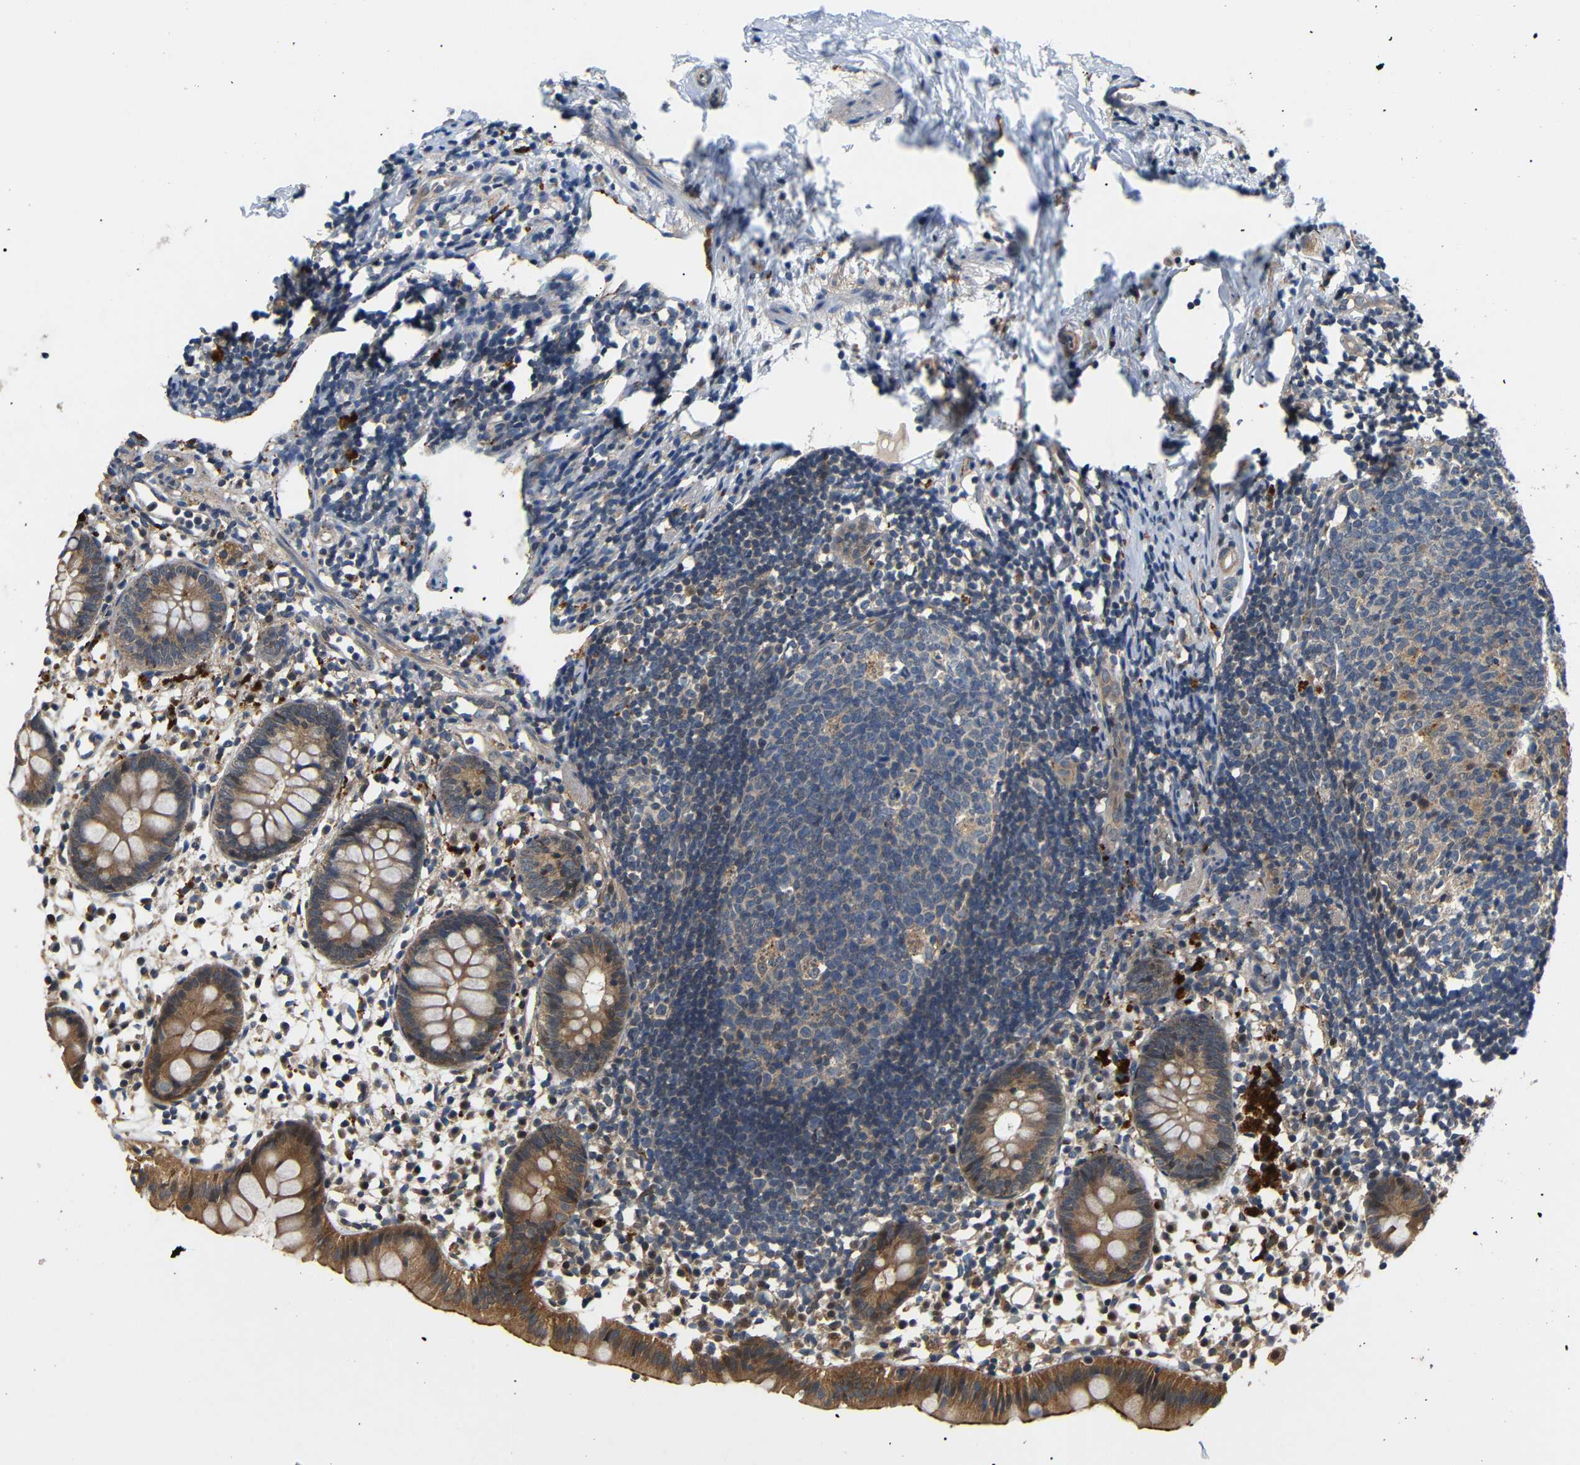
{"staining": {"intensity": "moderate", "quantity": ">75%", "location": "cytoplasmic/membranous"}, "tissue": "appendix", "cell_type": "Glandular cells", "image_type": "normal", "snomed": [{"axis": "morphology", "description": "Normal tissue, NOS"}, {"axis": "topography", "description": "Appendix"}], "caption": "Moderate cytoplasmic/membranous positivity is present in approximately >75% of glandular cells in normal appendix.", "gene": "DDR1", "patient": {"sex": "female", "age": 20}}